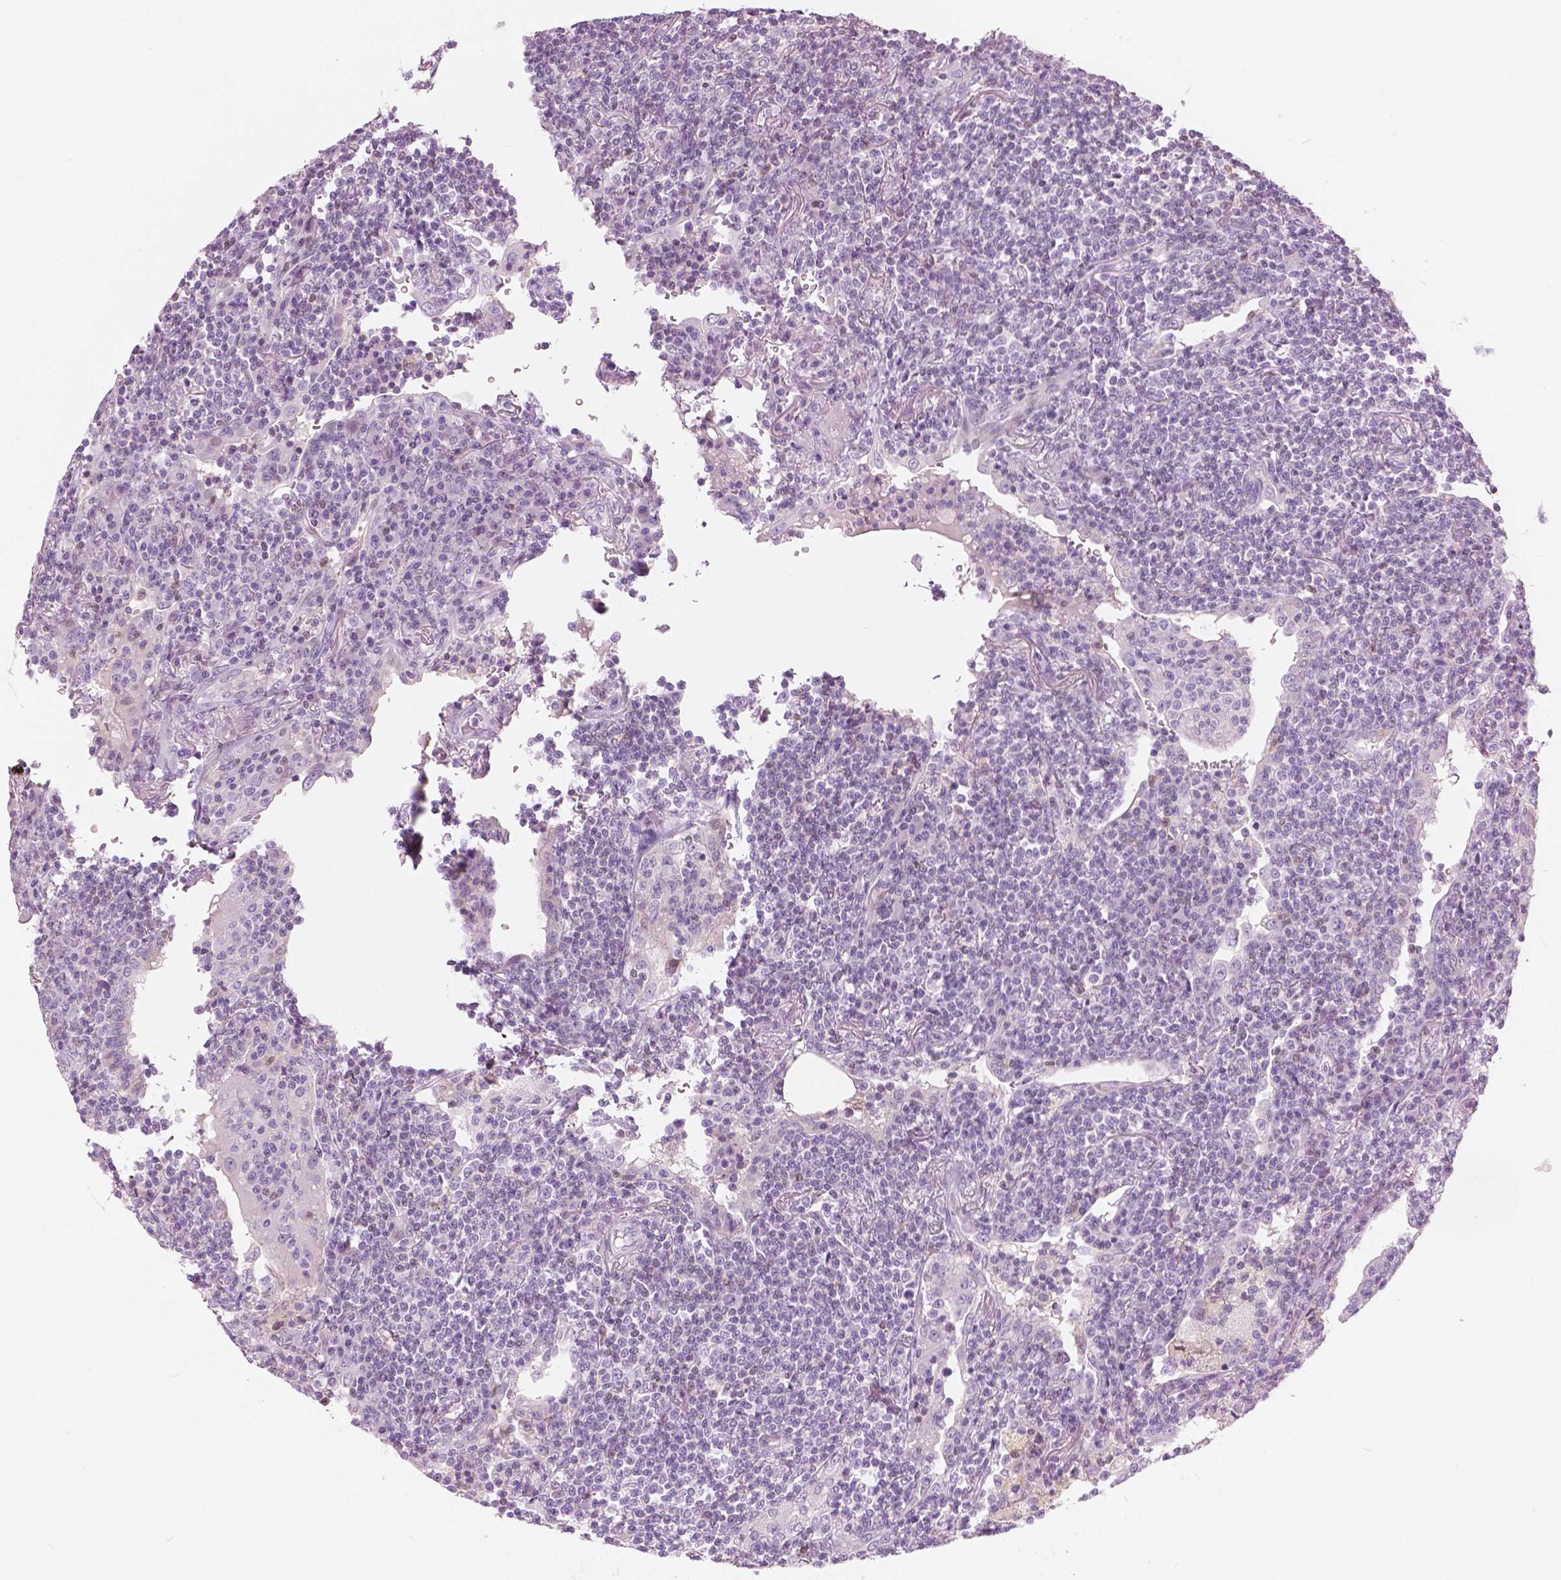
{"staining": {"intensity": "negative", "quantity": "none", "location": "none"}, "tissue": "lymphoma", "cell_type": "Tumor cells", "image_type": "cancer", "snomed": [{"axis": "morphology", "description": "Malignant lymphoma, non-Hodgkin's type, Low grade"}, {"axis": "topography", "description": "Lung"}], "caption": "High magnification brightfield microscopy of lymphoma stained with DAB (3,3'-diaminobenzidine) (brown) and counterstained with hematoxylin (blue): tumor cells show no significant staining.", "gene": "GALM", "patient": {"sex": "female", "age": 71}}